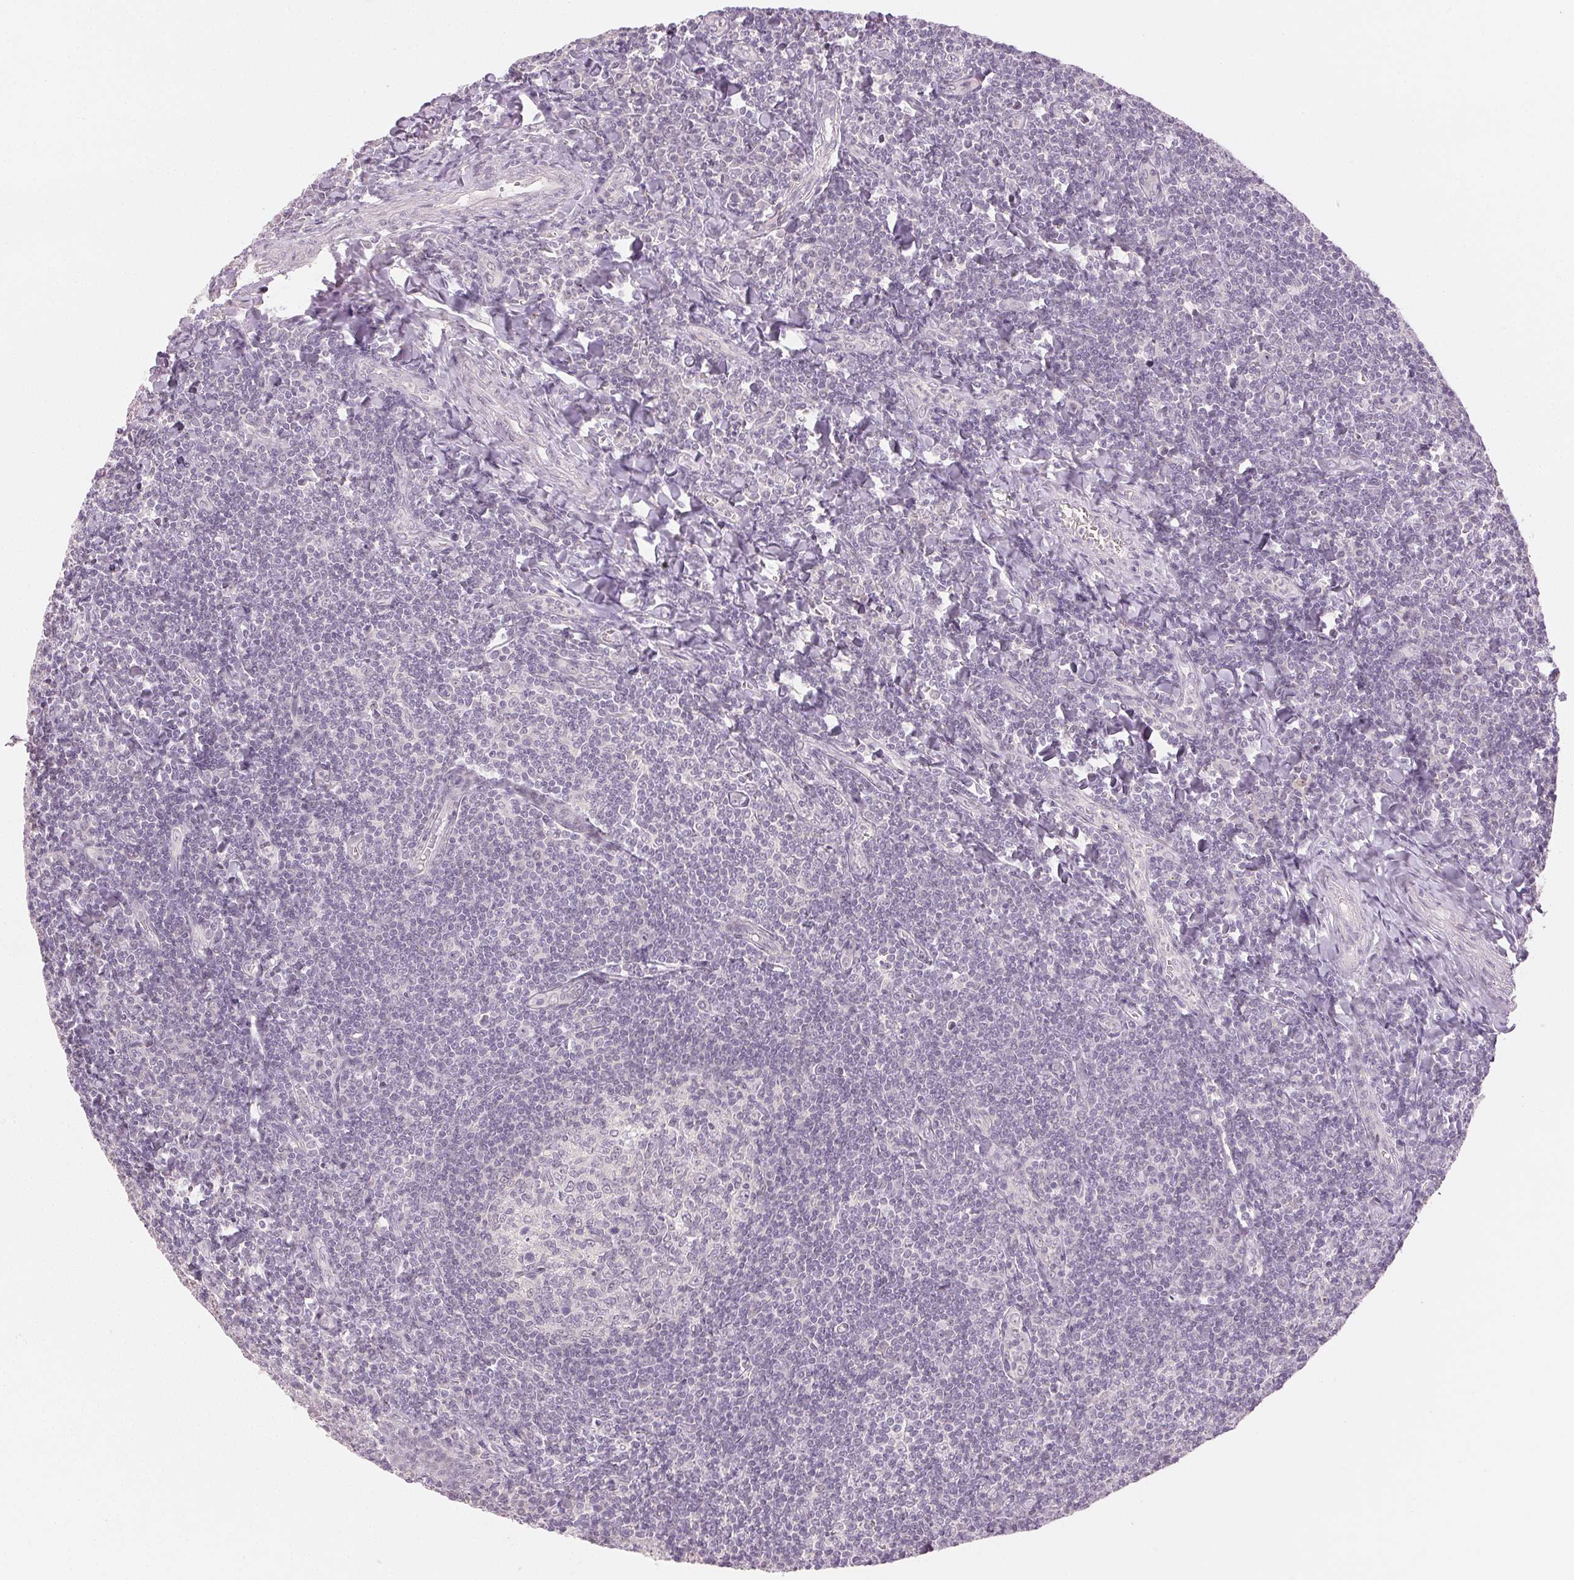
{"staining": {"intensity": "negative", "quantity": "none", "location": "none"}, "tissue": "tonsil", "cell_type": "Germinal center cells", "image_type": "normal", "snomed": [{"axis": "morphology", "description": "Normal tissue, NOS"}, {"axis": "morphology", "description": "Inflammation, NOS"}, {"axis": "topography", "description": "Tonsil"}], "caption": "Immunohistochemistry (IHC) image of unremarkable tonsil: tonsil stained with DAB (3,3'-diaminobenzidine) exhibits no significant protein expression in germinal center cells.", "gene": "MAP1LC3A", "patient": {"sex": "female", "age": 31}}